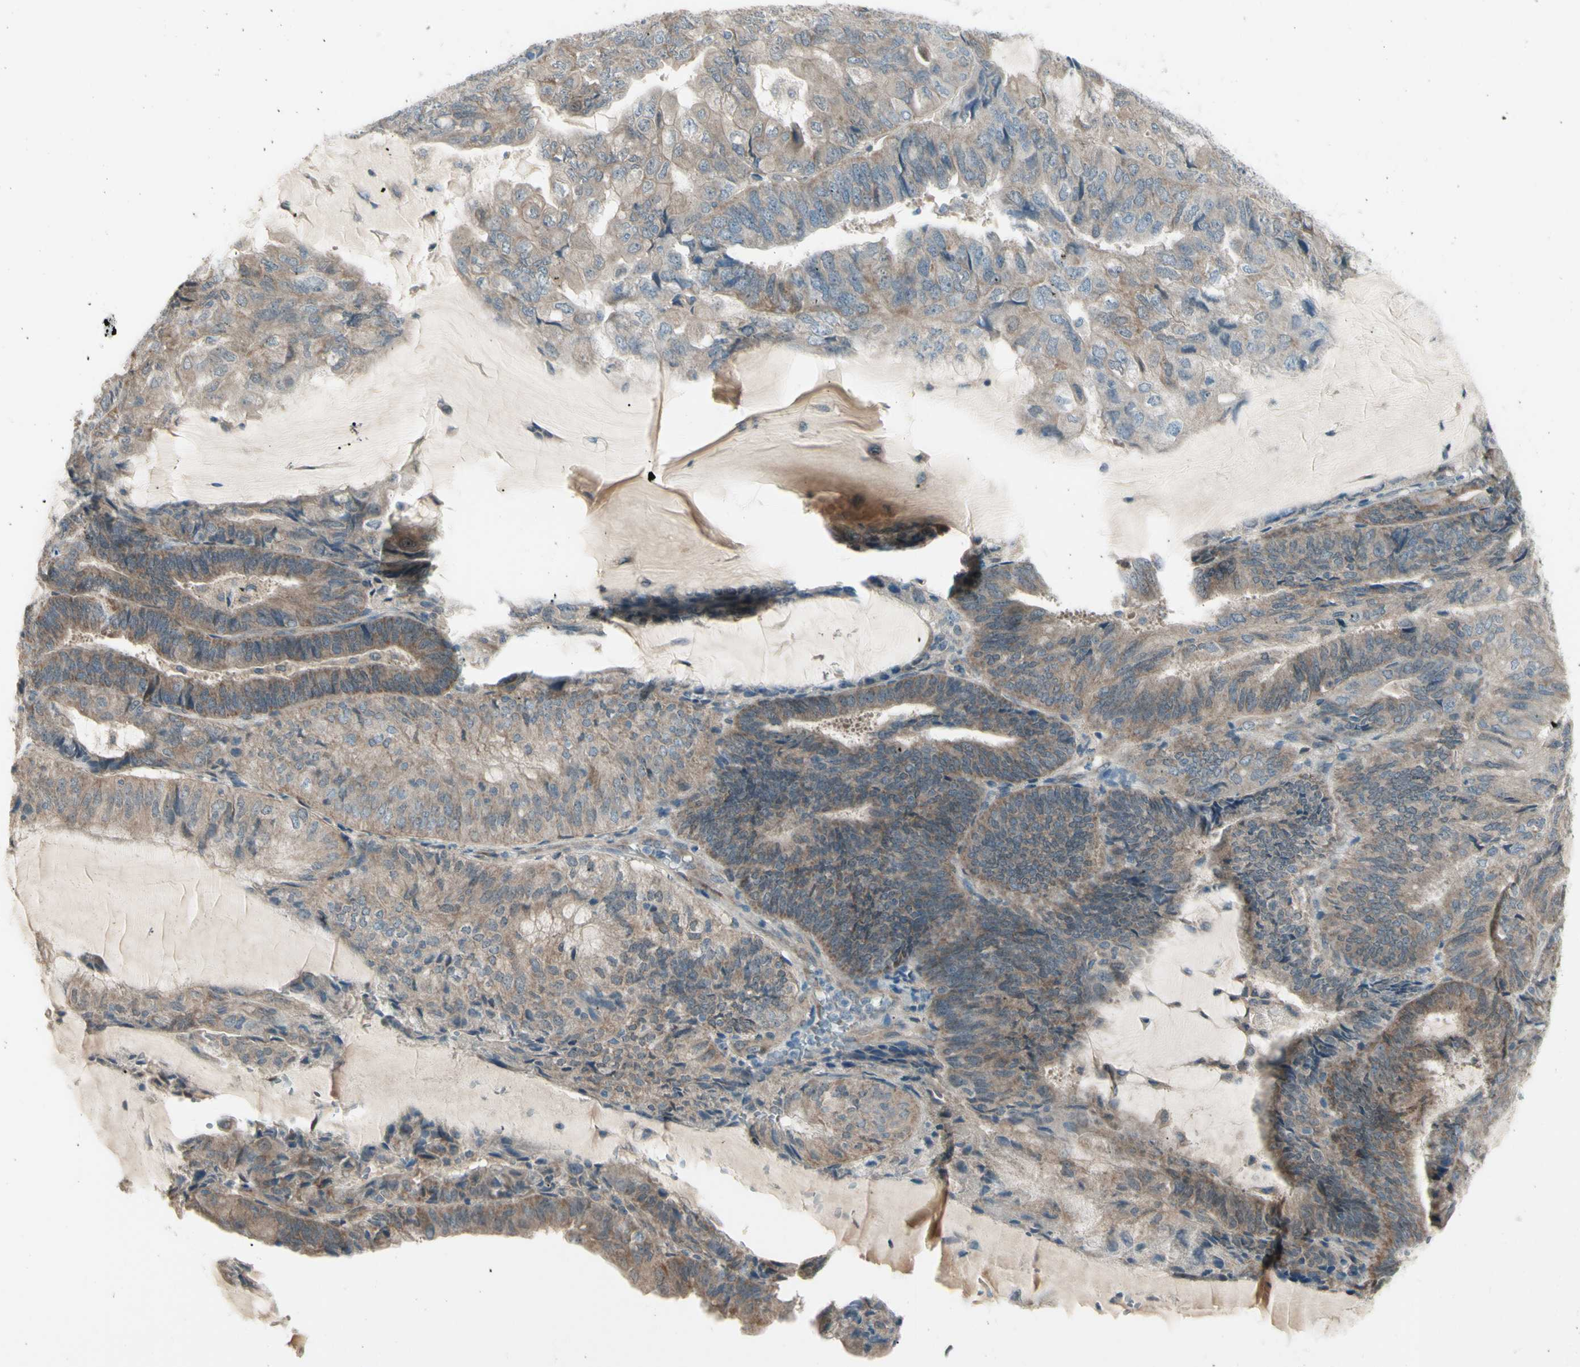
{"staining": {"intensity": "weak", "quantity": "25%-75%", "location": "cytoplasmic/membranous"}, "tissue": "endometrial cancer", "cell_type": "Tumor cells", "image_type": "cancer", "snomed": [{"axis": "morphology", "description": "Adenocarcinoma, NOS"}, {"axis": "topography", "description": "Endometrium"}], "caption": "Endometrial cancer stained with DAB (3,3'-diaminobenzidine) IHC exhibits low levels of weak cytoplasmic/membranous staining in about 25%-75% of tumor cells. (DAB = brown stain, brightfield microscopy at high magnification).", "gene": "NAXD", "patient": {"sex": "female", "age": 81}}